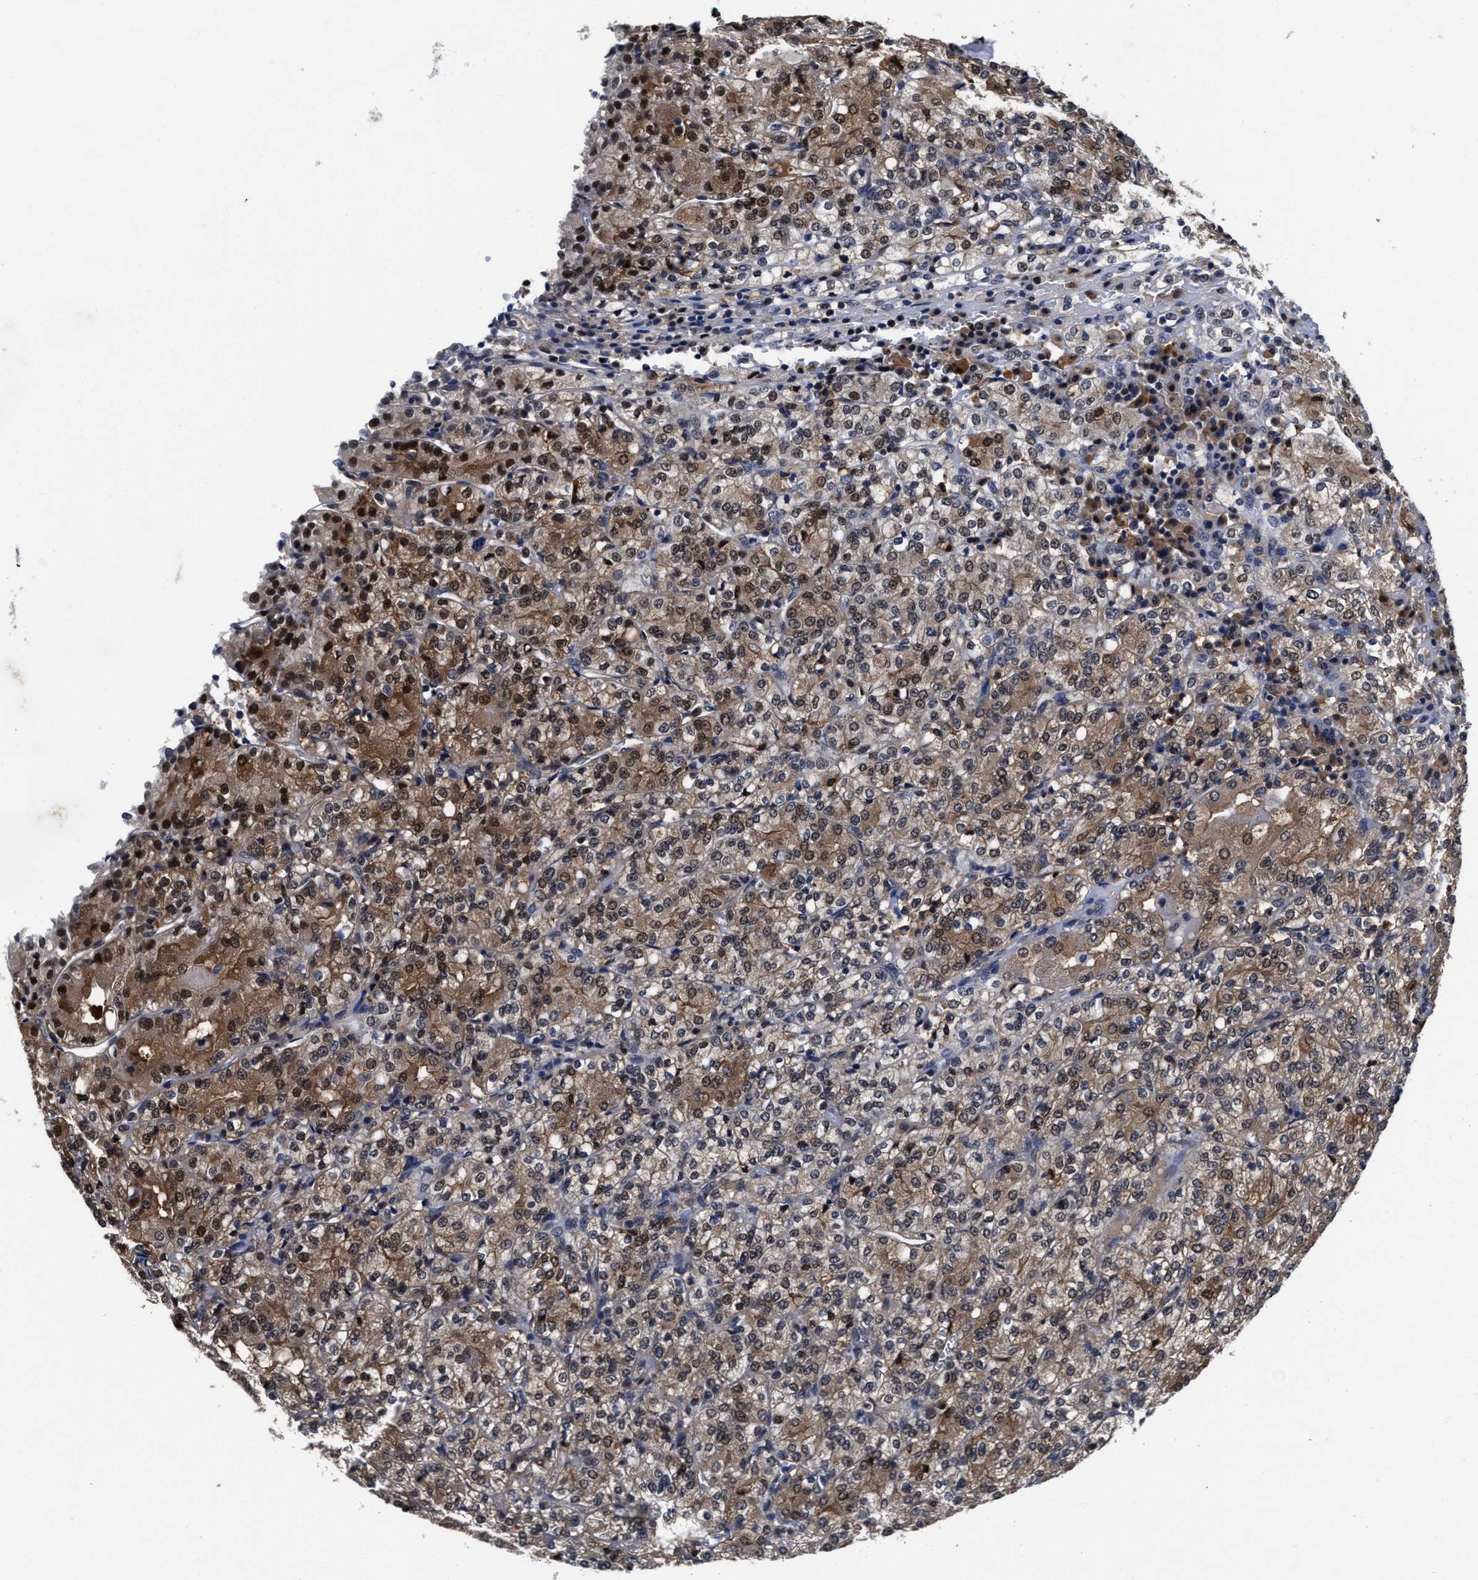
{"staining": {"intensity": "moderate", "quantity": ">75%", "location": "cytoplasmic/membranous,nuclear"}, "tissue": "renal cancer", "cell_type": "Tumor cells", "image_type": "cancer", "snomed": [{"axis": "morphology", "description": "Adenocarcinoma, NOS"}, {"axis": "topography", "description": "Kidney"}], "caption": "Human renal cancer (adenocarcinoma) stained with a protein marker shows moderate staining in tumor cells.", "gene": "KIF12", "patient": {"sex": "male", "age": 77}}